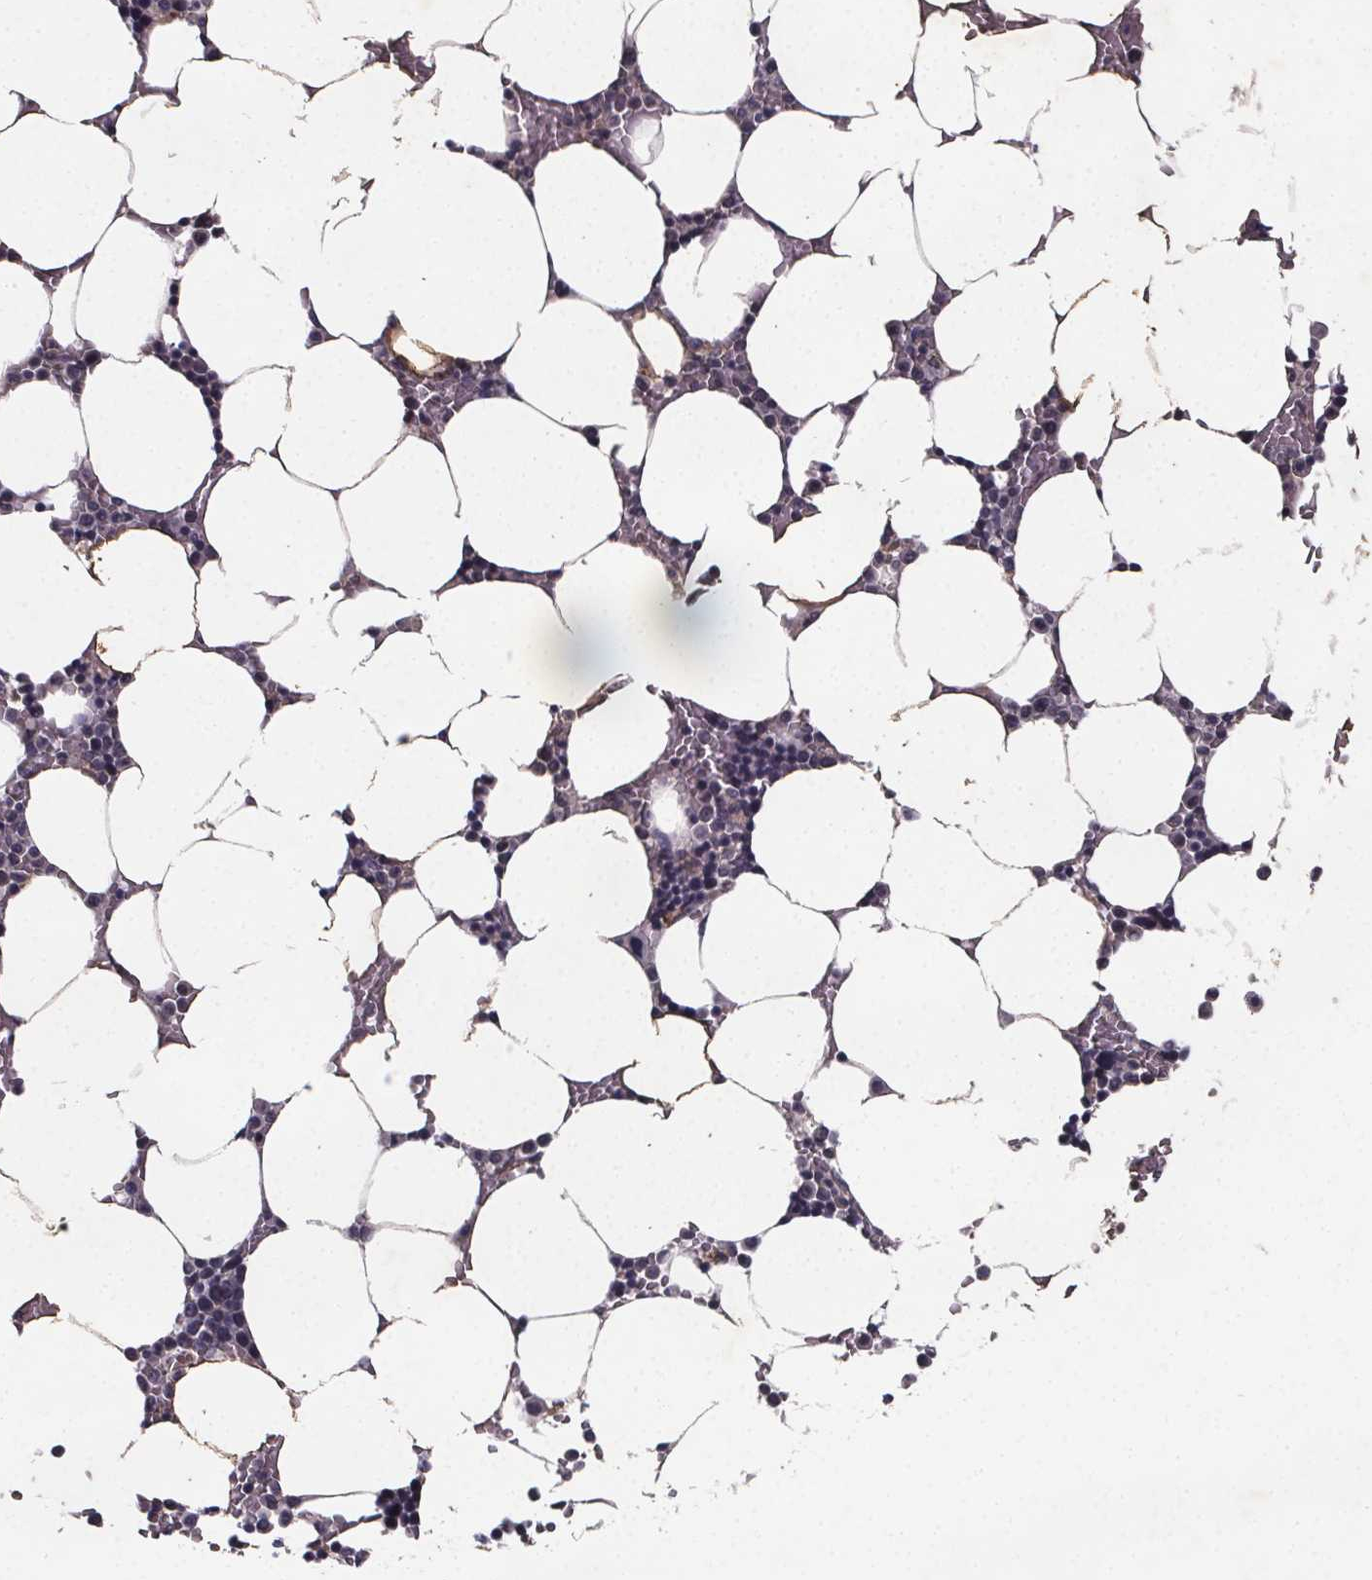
{"staining": {"intensity": "negative", "quantity": "none", "location": "none"}, "tissue": "bone marrow", "cell_type": "Hematopoietic cells", "image_type": "normal", "snomed": [{"axis": "morphology", "description": "Normal tissue, NOS"}, {"axis": "topography", "description": "Bone marrow"}], "caption": "Immunohistochemistry (IHC) image of normal bone marrow stained for a protein (brown), which displays no expression in hematopoietic cells.", "gene": "PIERCE2", "patient": {"sex": "female", "age": 52}}